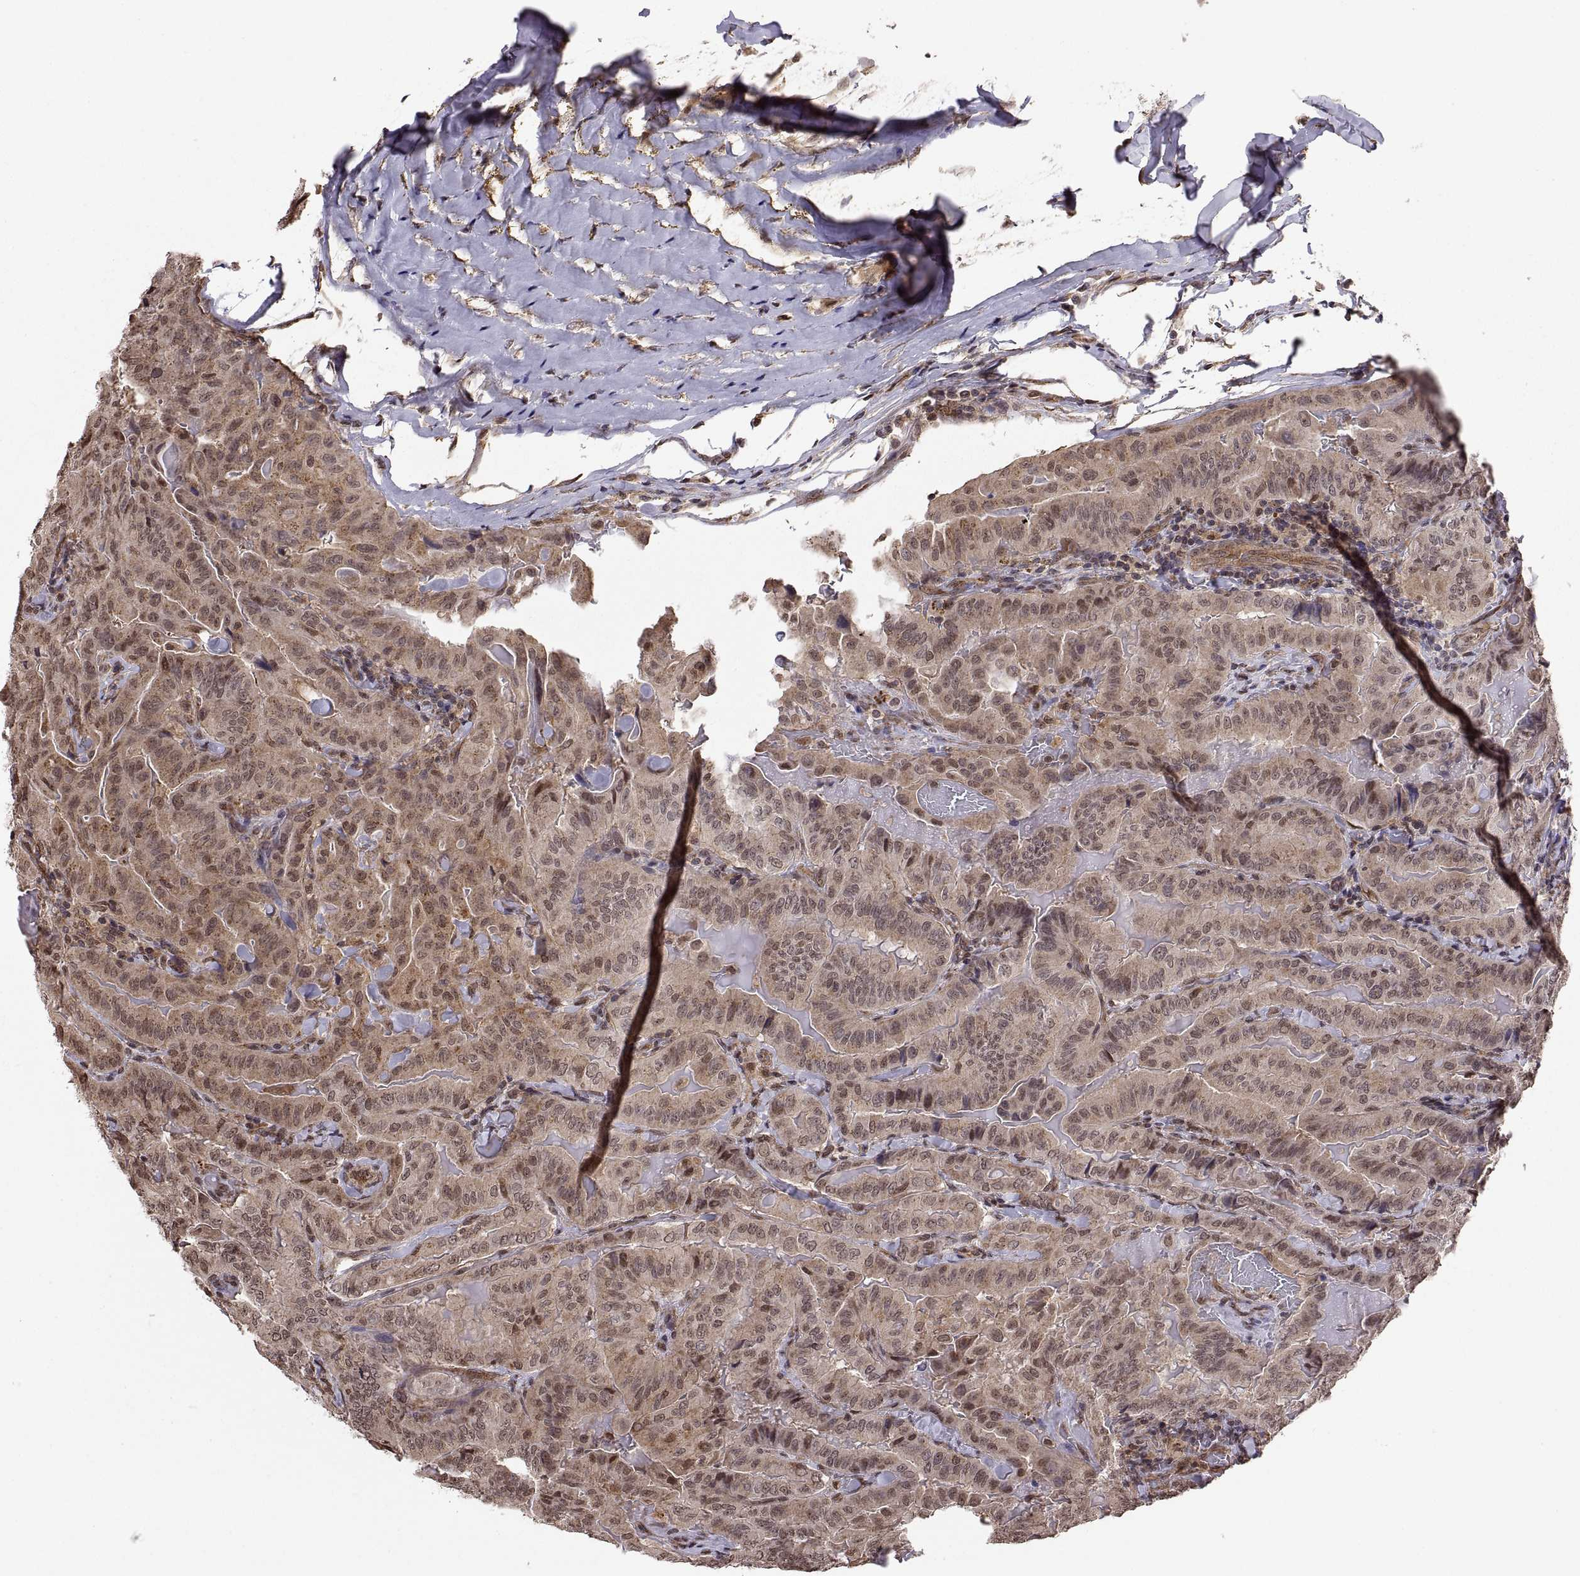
{"staining": {"intensity": "weak", "quantity": ">75%", "location": "cytoplasmic/membranous"}, "tissue": "thyroid cancer", "cell_type": "Tumor cells", "image_type": "cancer", "snomed": [{"axis": "morphology", "description": "Papillary adenocarcinoma, NOS"}, {"axis": "topography", "description": "Thyroid gland"}], "caption": "Tumor cells exhibit low levels of weak cytoplasmic/membranous expression in about >75% of cells in human papillary adenocarcinoma (thyroid). Immunohistochemistry (ihc) stains the protein in brown and the nuclei are stained blue.", "gene": "ARRB1", "patient": {"sex": "female", "age": 68}}